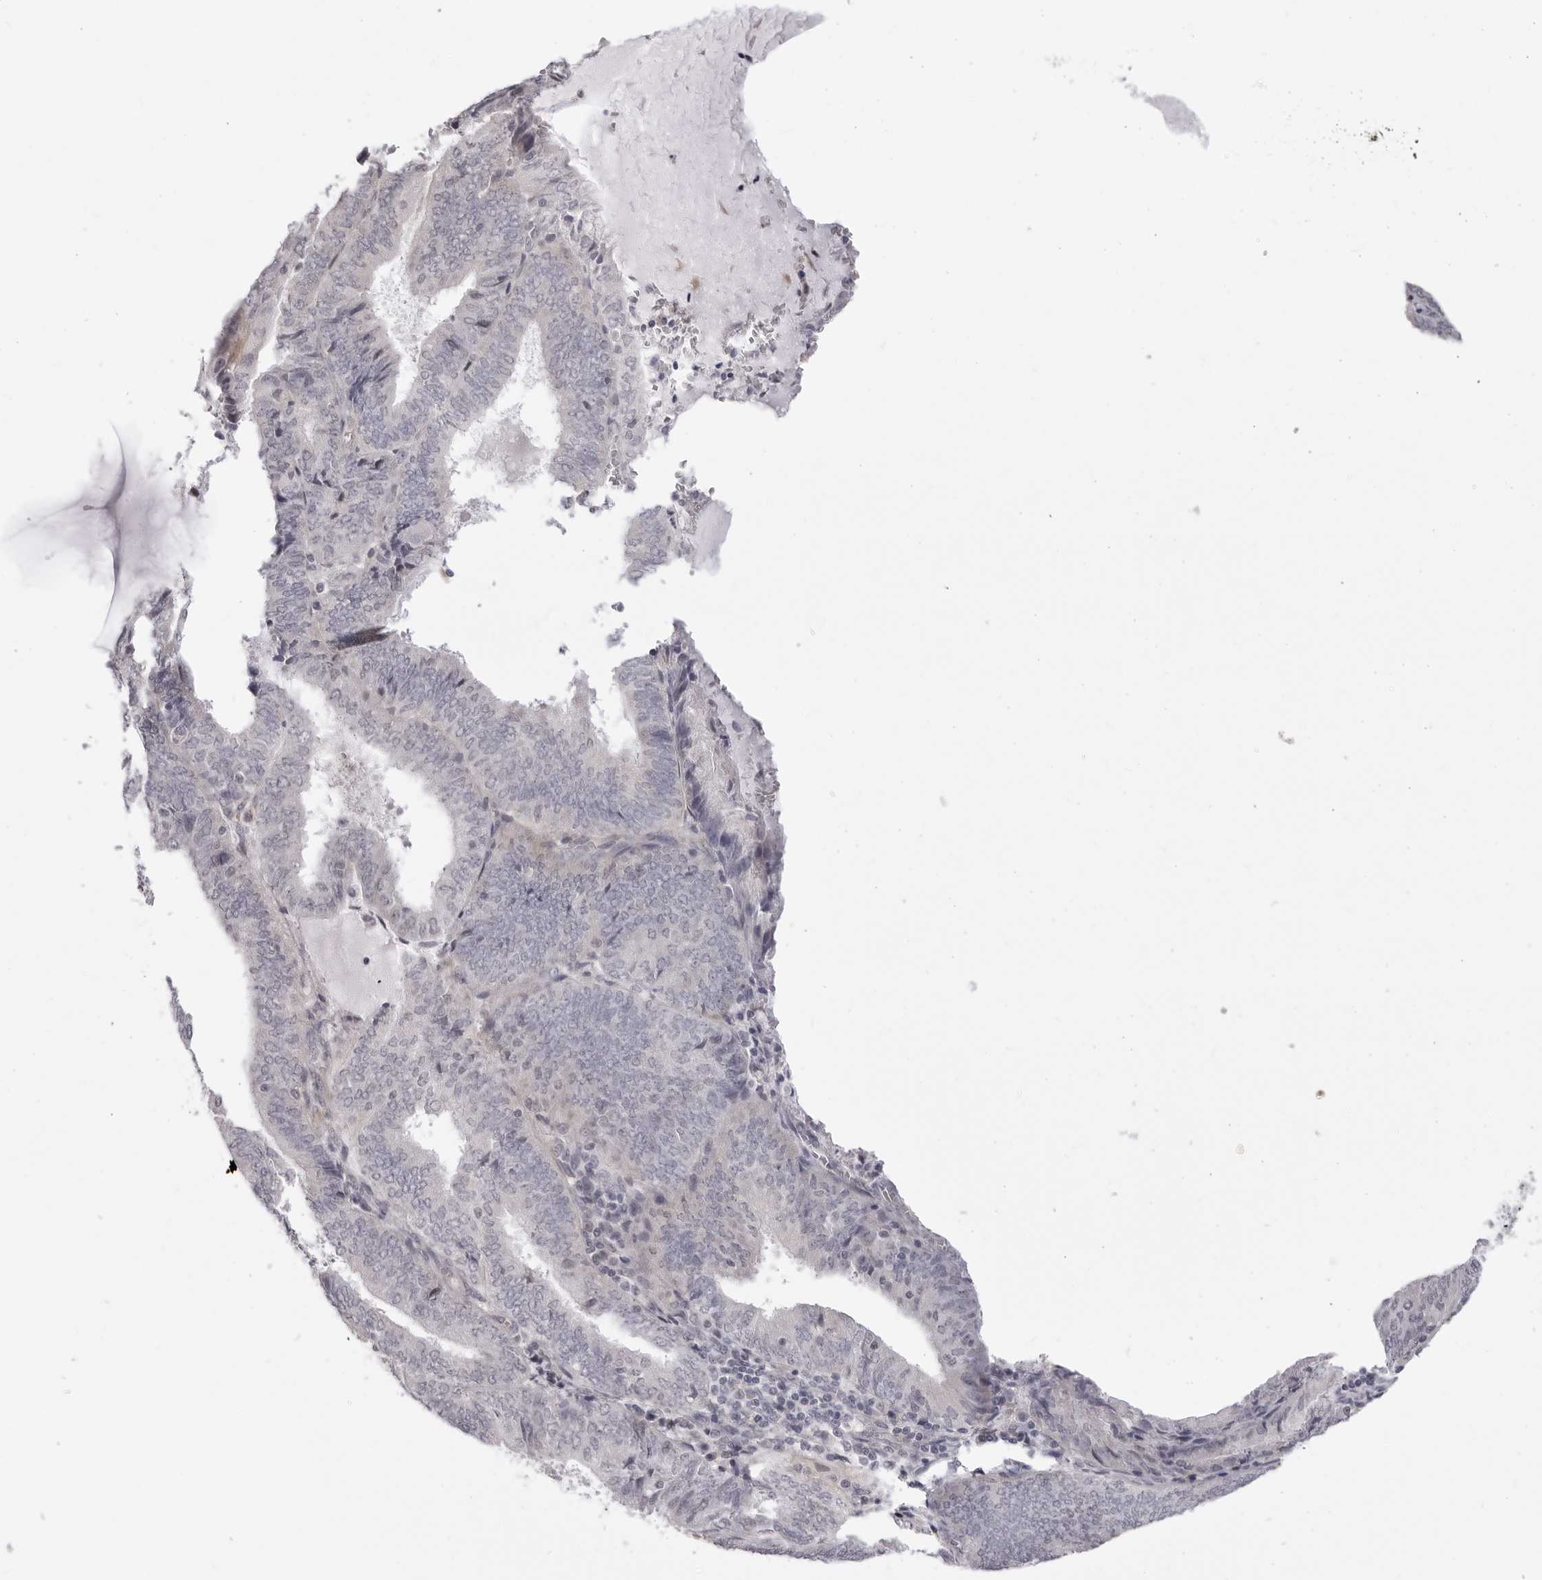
{"staining": {"intensity": "negative", "quantity": "none", "location": "none"}, "tissue": "endometrial cancer", "cell_type": "Tumor cells", "image_type": "cancer", "snomed": [{"axis": "morphology", "description": "Adenocarcinoma, NOS"}, {"axis": "topography", "description": "Endometrium"}], "caption": "The photomicrograph demonstrates no significant staining in tumor cells of endometrial cancer (adenocarcinoma).", "gene": "SUGCT", "patient": {"sex": "female", "age": 81}}